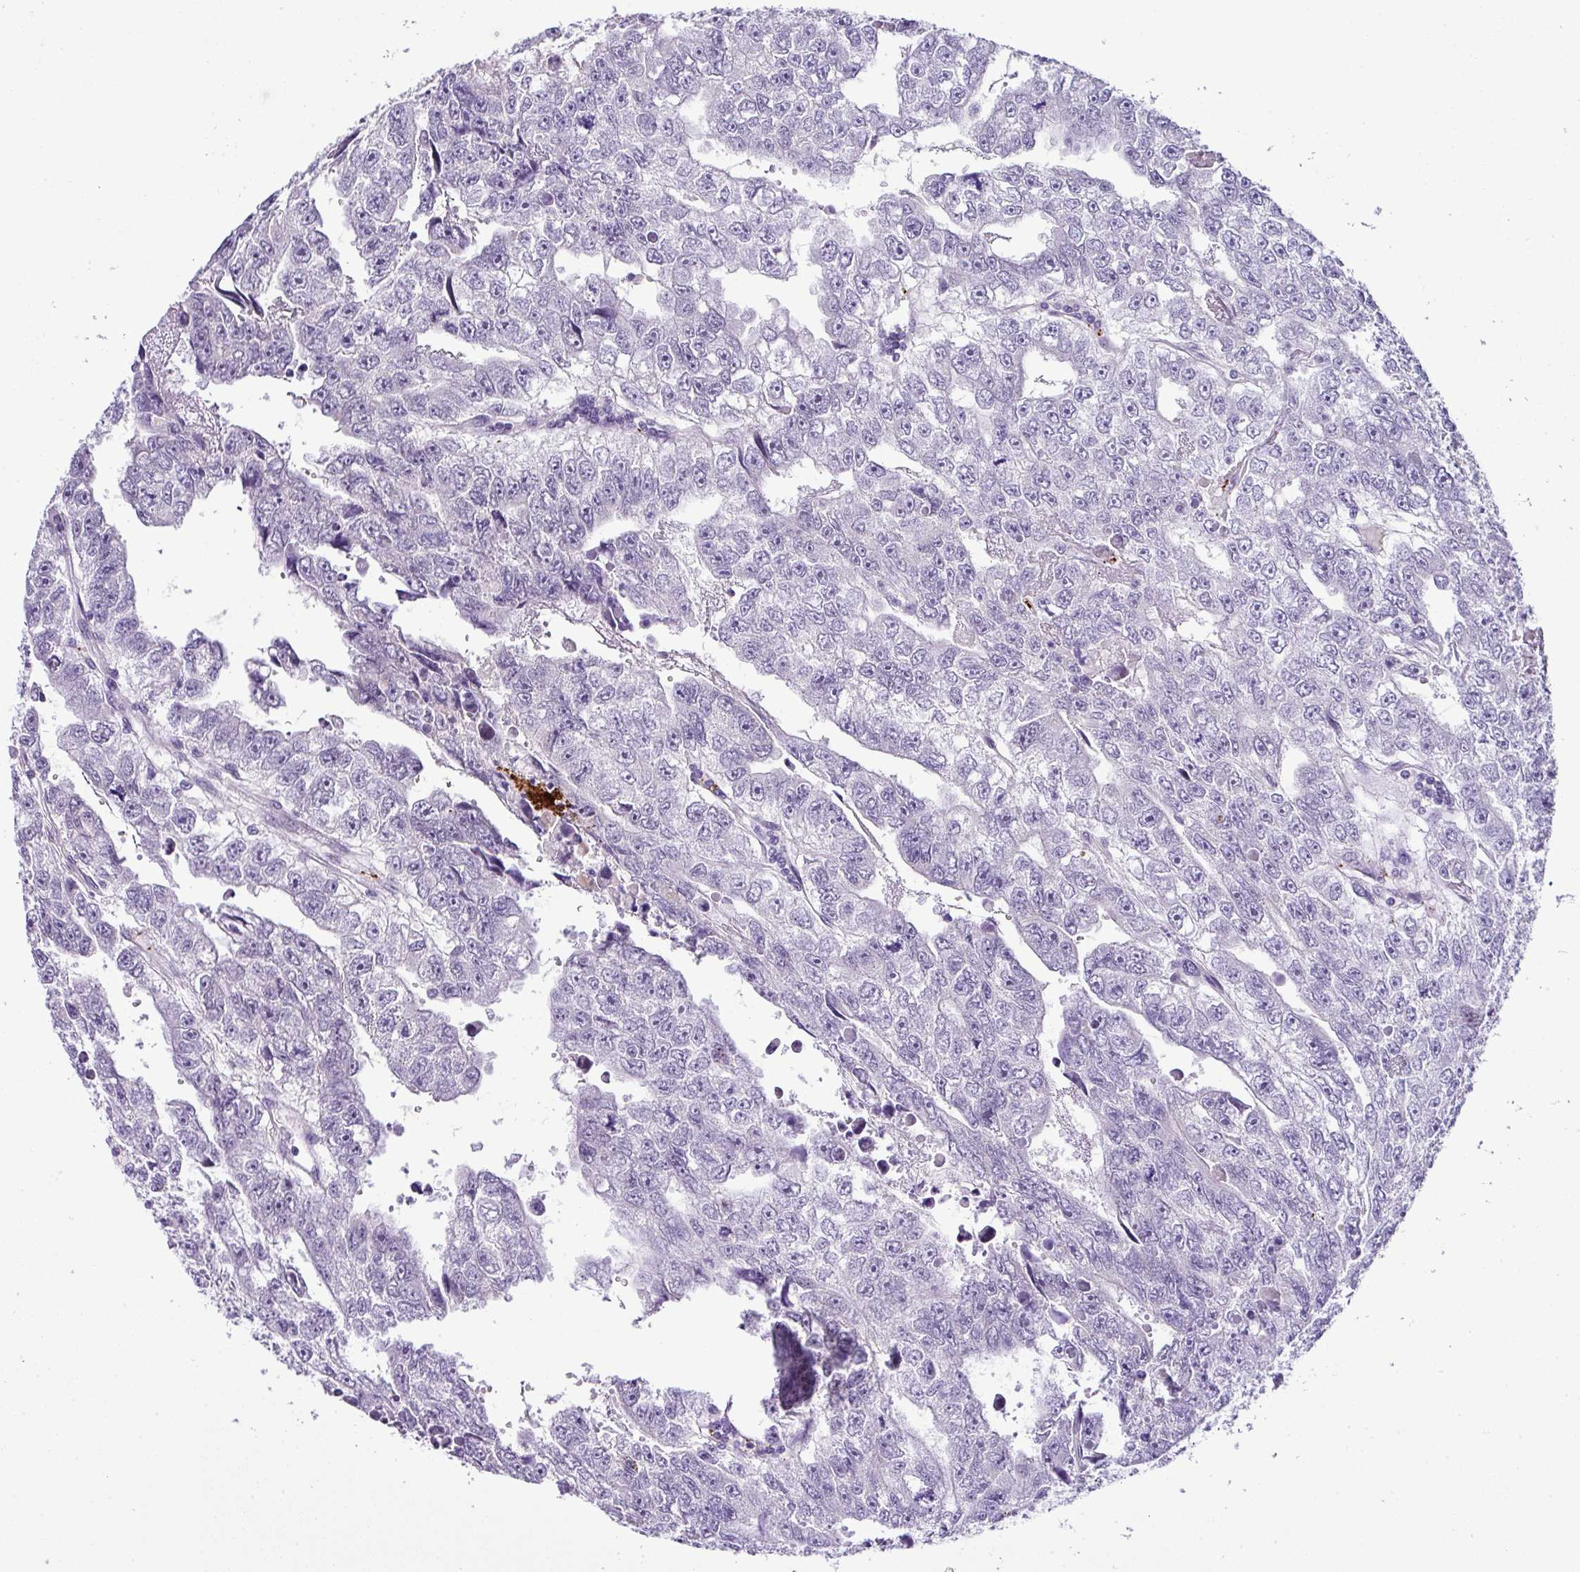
{"staining": {"intensity": "negative", "quantity": "none", "location": "none"}, "tissue": "testis cancer", "cell_type": "Tumor cells", "image_type": "cancer", "snomed": [{"axis": "morphology", "description": "Carcinoma, Embryonal, NOS"}, {"axis": "topography", "description": "Testis"}], "caption": "Immunohistochemistry of embryonal carcinoma (testis) exhibits no positivity in tumor cells.", "gene": "CMTM5", "patient": {"sex": "male", "age": 20}}